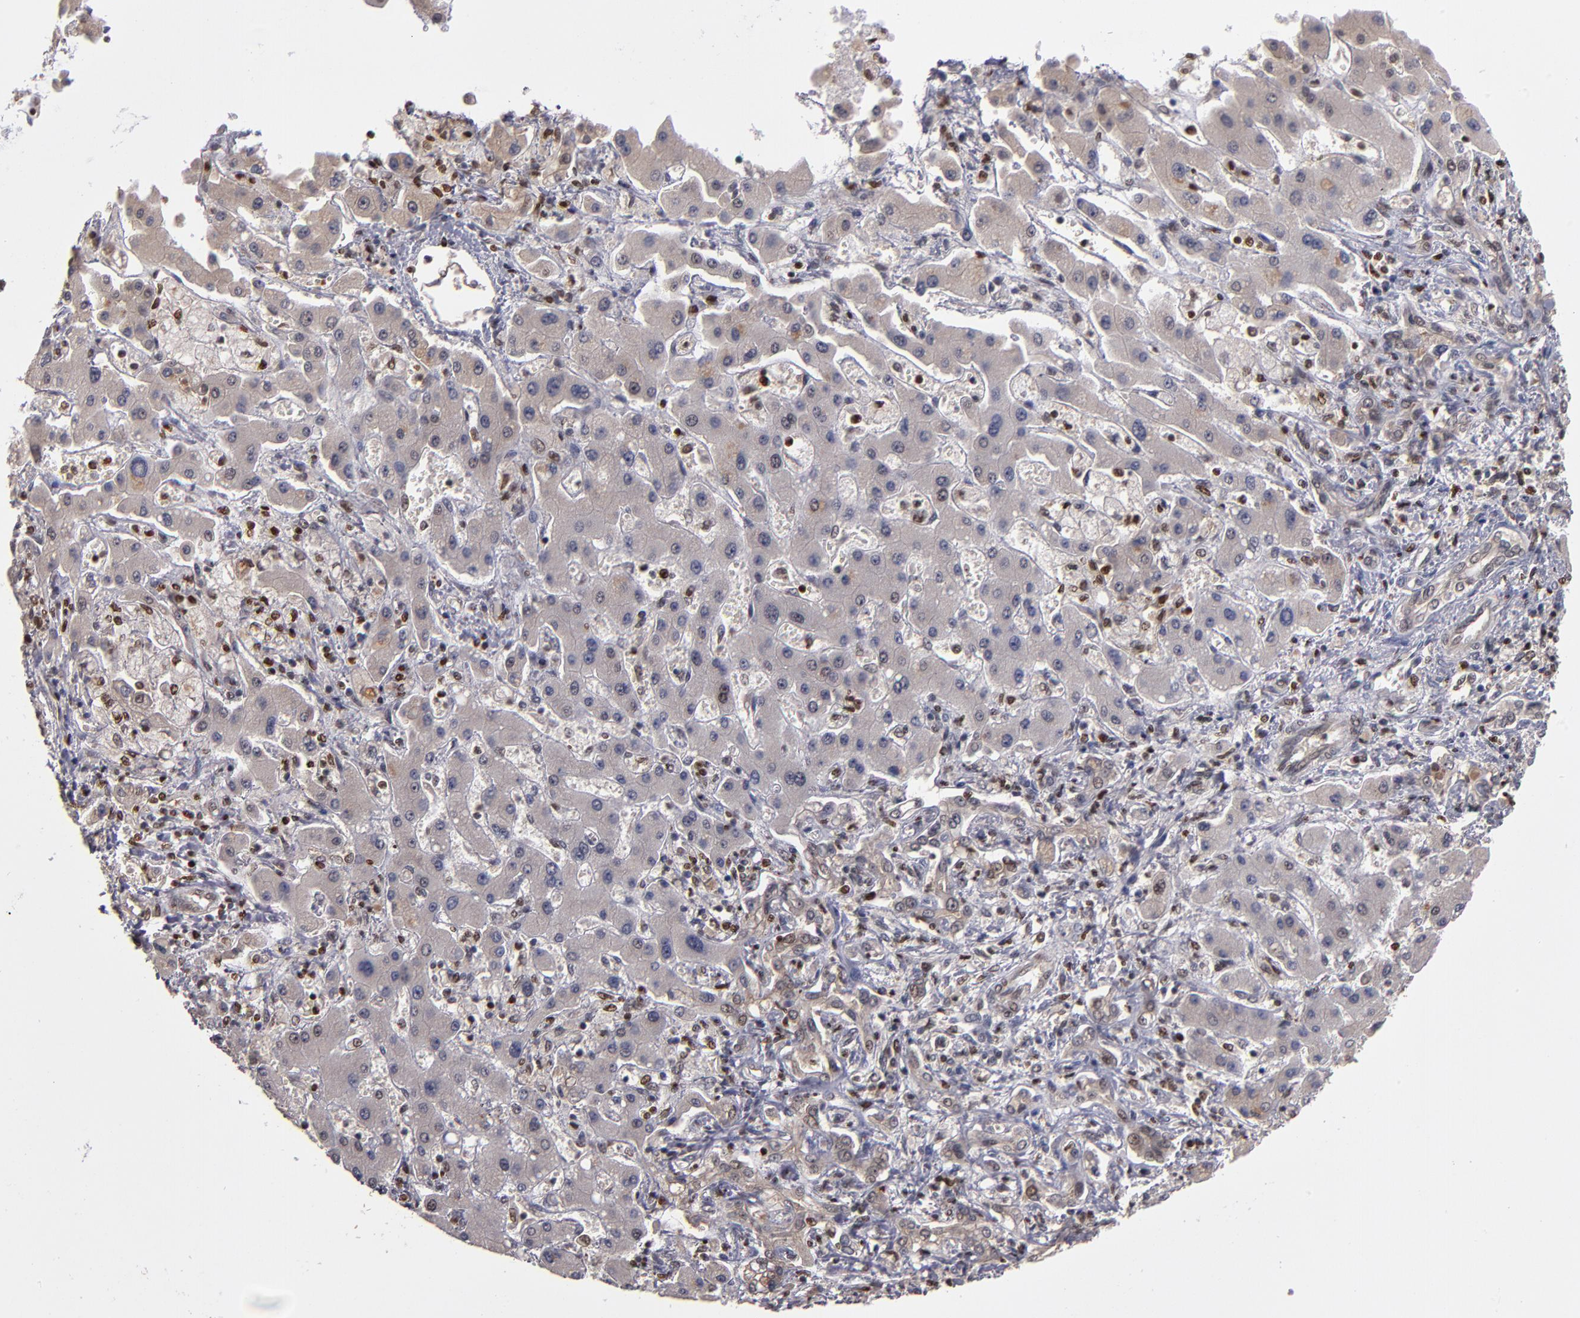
{"staining": {"intensity": "negative", "quantity": "none", "location": "none"}, "tissue": "liver cancer", "cell_type": "Tumor cells", "image_type": "cancer", "snomed": [{"axis": "morphology", "description": "Cholangiocarcinoma"}, {"axis": "topography", "description": "Liver"}], "caption": "Immunohistochemical staining of liver cancer (cholangiocarcinoma) reveals no significant positivity in tumor cells.", "gene": "KDM6A", "patient": {"sex": "male", "age": 50}}